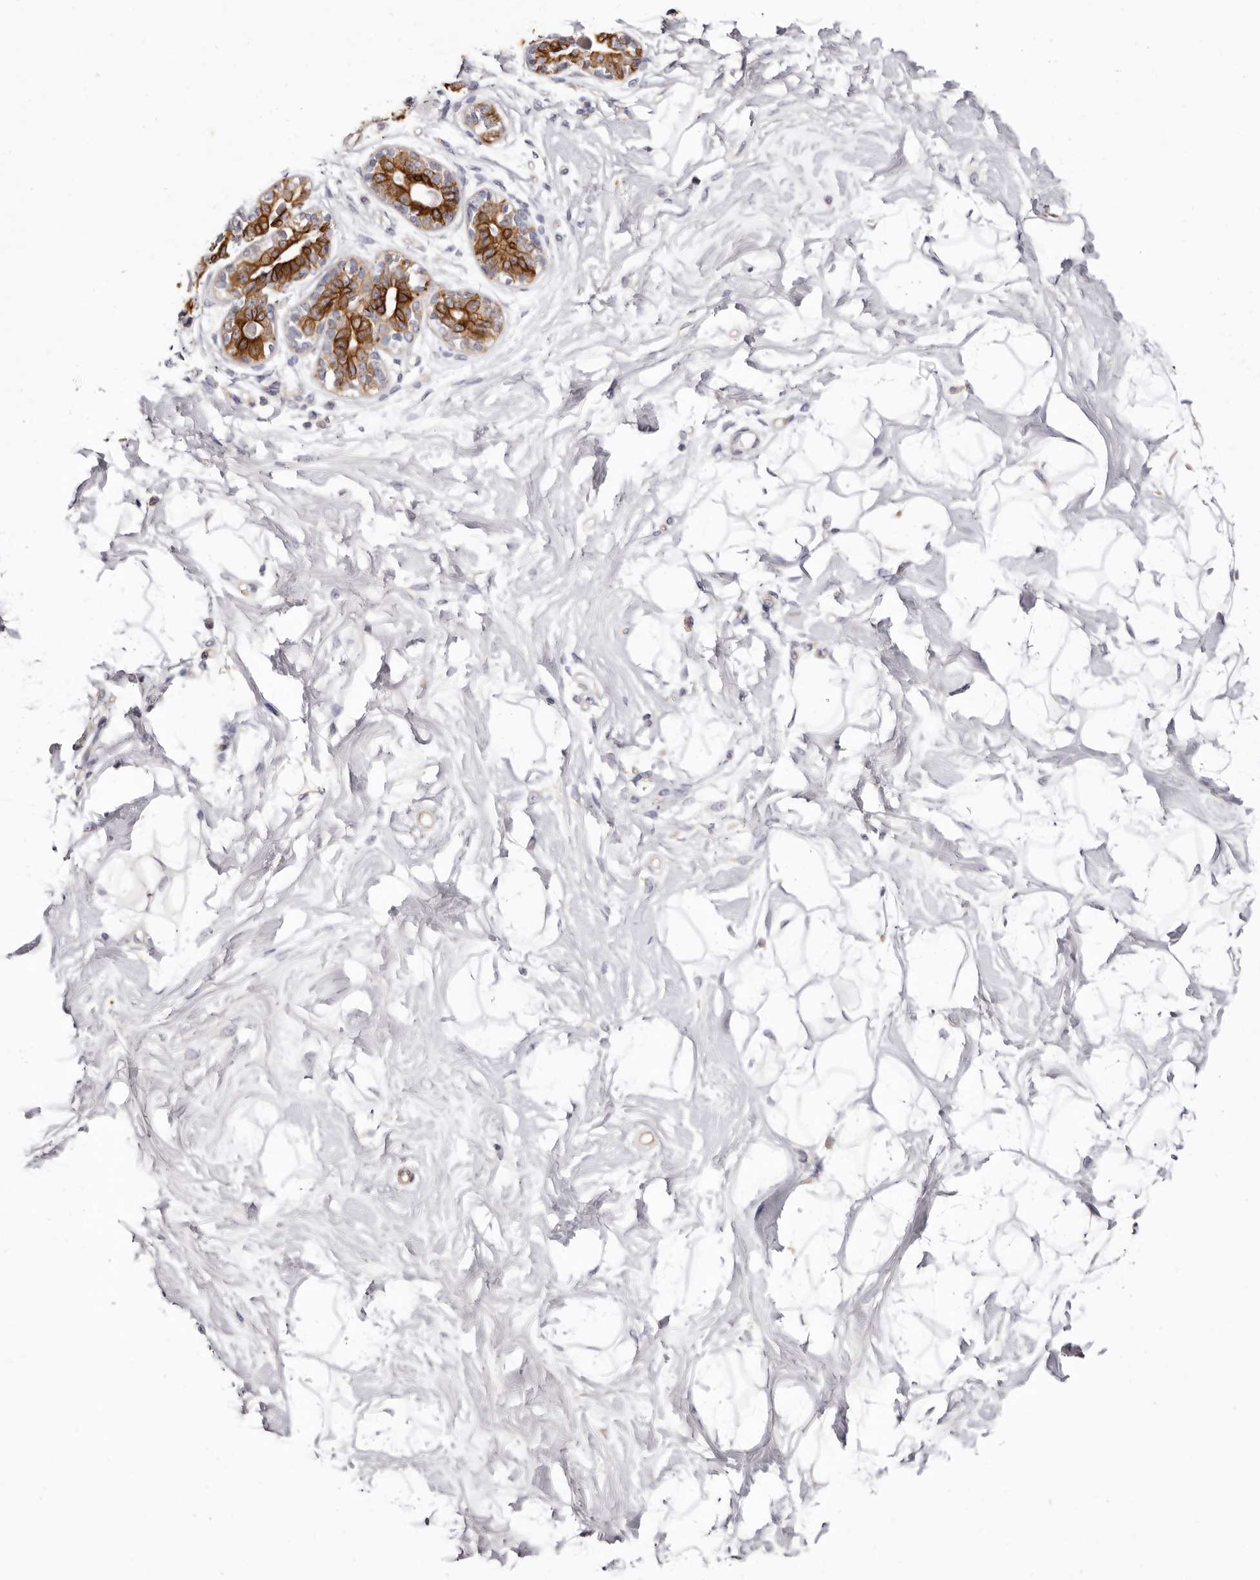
{"staining": {"intensity": "negative", "quantity": "none", "location": "none"}, "tissue": "breast", "cell_type": "Adipocytes", "image_type": "normal", "snomed": [{"axis": "morphology", "description": "Normal tissue, NOS"}, {"axis": "topography", "description": "Breast"}], "caption": "A high-resolution histopathology image shows immunohistochemistry staining of unremarkable breast, which demonstrates no significant expression in adipocytes.", "gene": "STK16", "patient": {"sex": "female", "age": 45}}